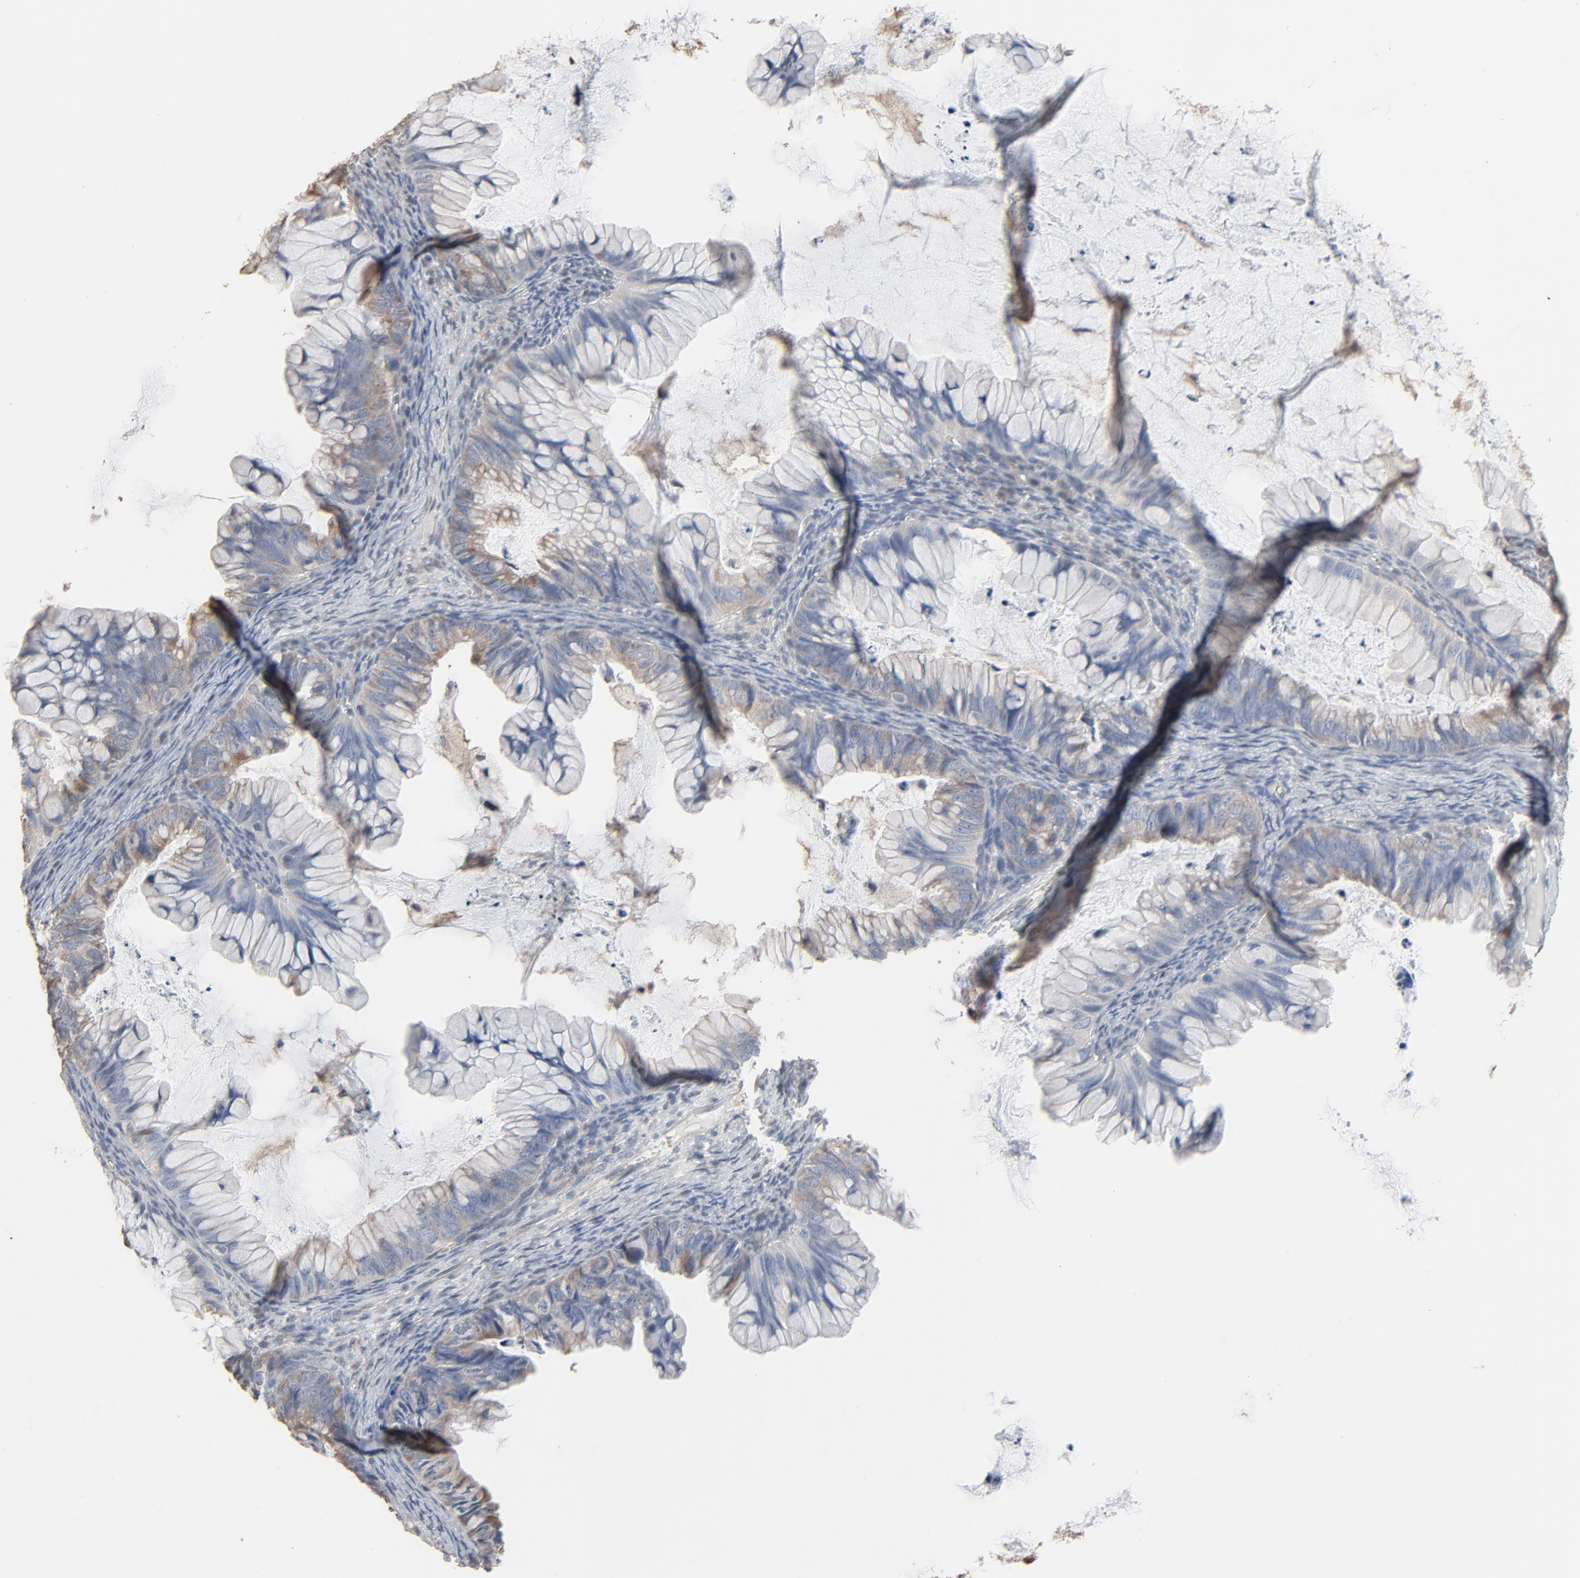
{"staining": {"intensity": "weak", "quantity": ">75%", "location": "cytoplasmic/membranous"}, "tissue": "ovarian cancer", "cell_type": "Tumor cells", "image_type": "cancer", "snomed": [{"axis": "morphology", "description": "Cystadenocarcinoma, mucinous, NOS"}, {"axis": "topography", "description": "Ovary"}], "caption": "There is low levels of weak cytoplasmic/membranous positivity in tumor cells of ovarian mucinous cystadenocarcinoma, as demonstrated by immunohistochemical staining (brown color).", "gene": "CCT5", "patient": {"sex": "female", "age": 36}}